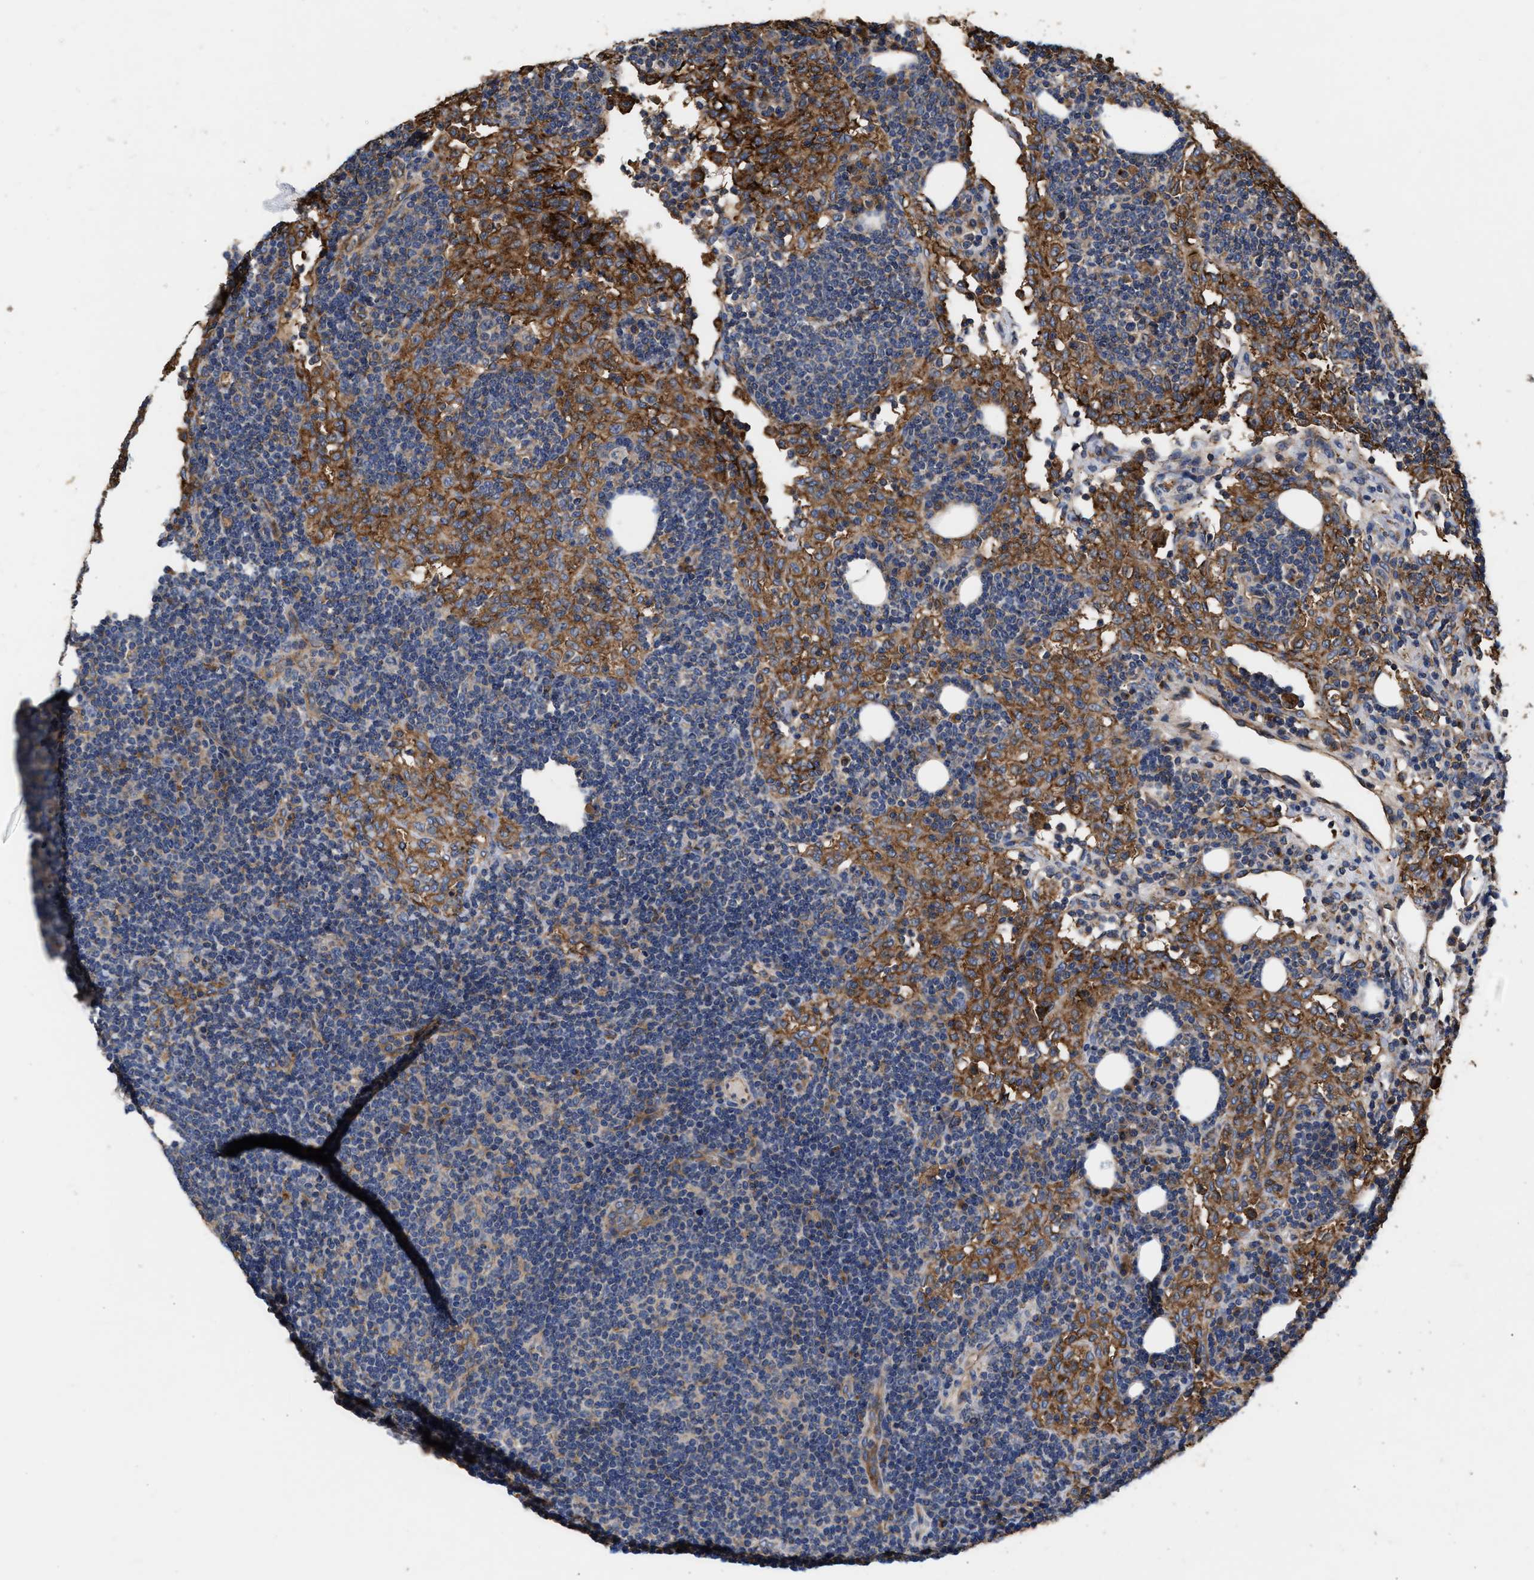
{"staining": {"intensity": "moderate", "quantity": ">75%", "location": "cytoplasmic/membranous"}, "tissue": "lymph node", "cell_type": "Germinal center cells", "image_type": "normal", "snomed": [{"axis": "morphology", "description": "Normal tissue, NOS"}, {"axis": "morphology", "description": "Carcinoid, malignant, NOS"}, {"axis": "topography", "description": "Lymph node"}], "caption": "Normal lymph node exhibits moderate cytoplasmic/membranous staining in approximately >75% of germinal center cells, visualized by immunohistochemistry. The protein is shown in brown color, while the nuclei are stained blue.", "gene": "KLB", "patient": {"sex": "male", "age": 47}}